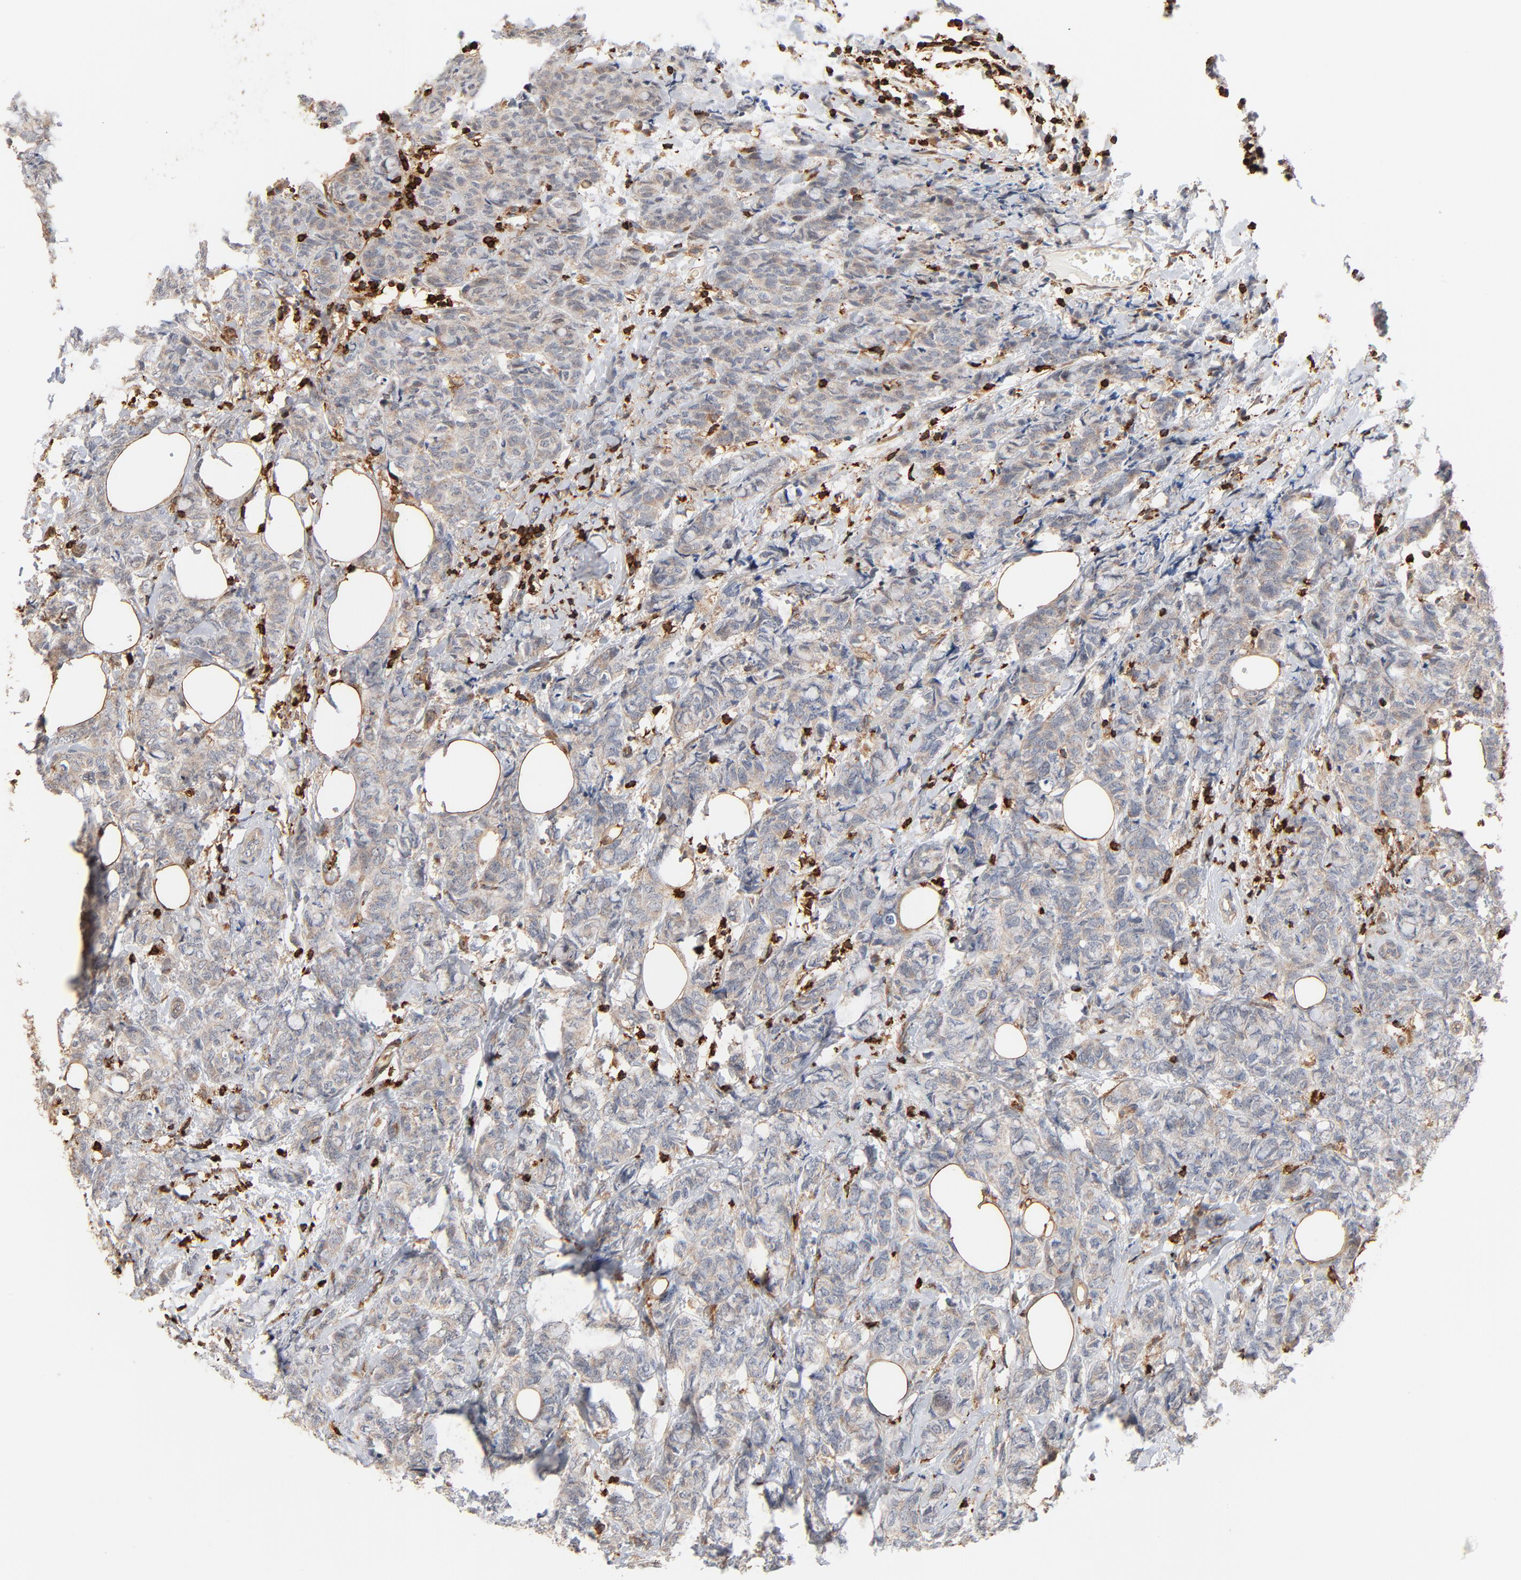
{"staining": {"intensity": "negative", "quantity": "none", "location": "none"}, "tissue": "breast cancer", "cell_type": "Tumor cells", "image_type": "cancer", "snomed": [{"axis": "morphology", "description": "Lobular carcinoma"}, {"axis": "topography", "description": "Breast"}], "caption": "Lobular carcinoma (breast) stained for a protein using immunohistochemistry shows no expression tumor cells.", "gene": "SH3KBP1", "patient": {"sex": "female", "age": 60}}